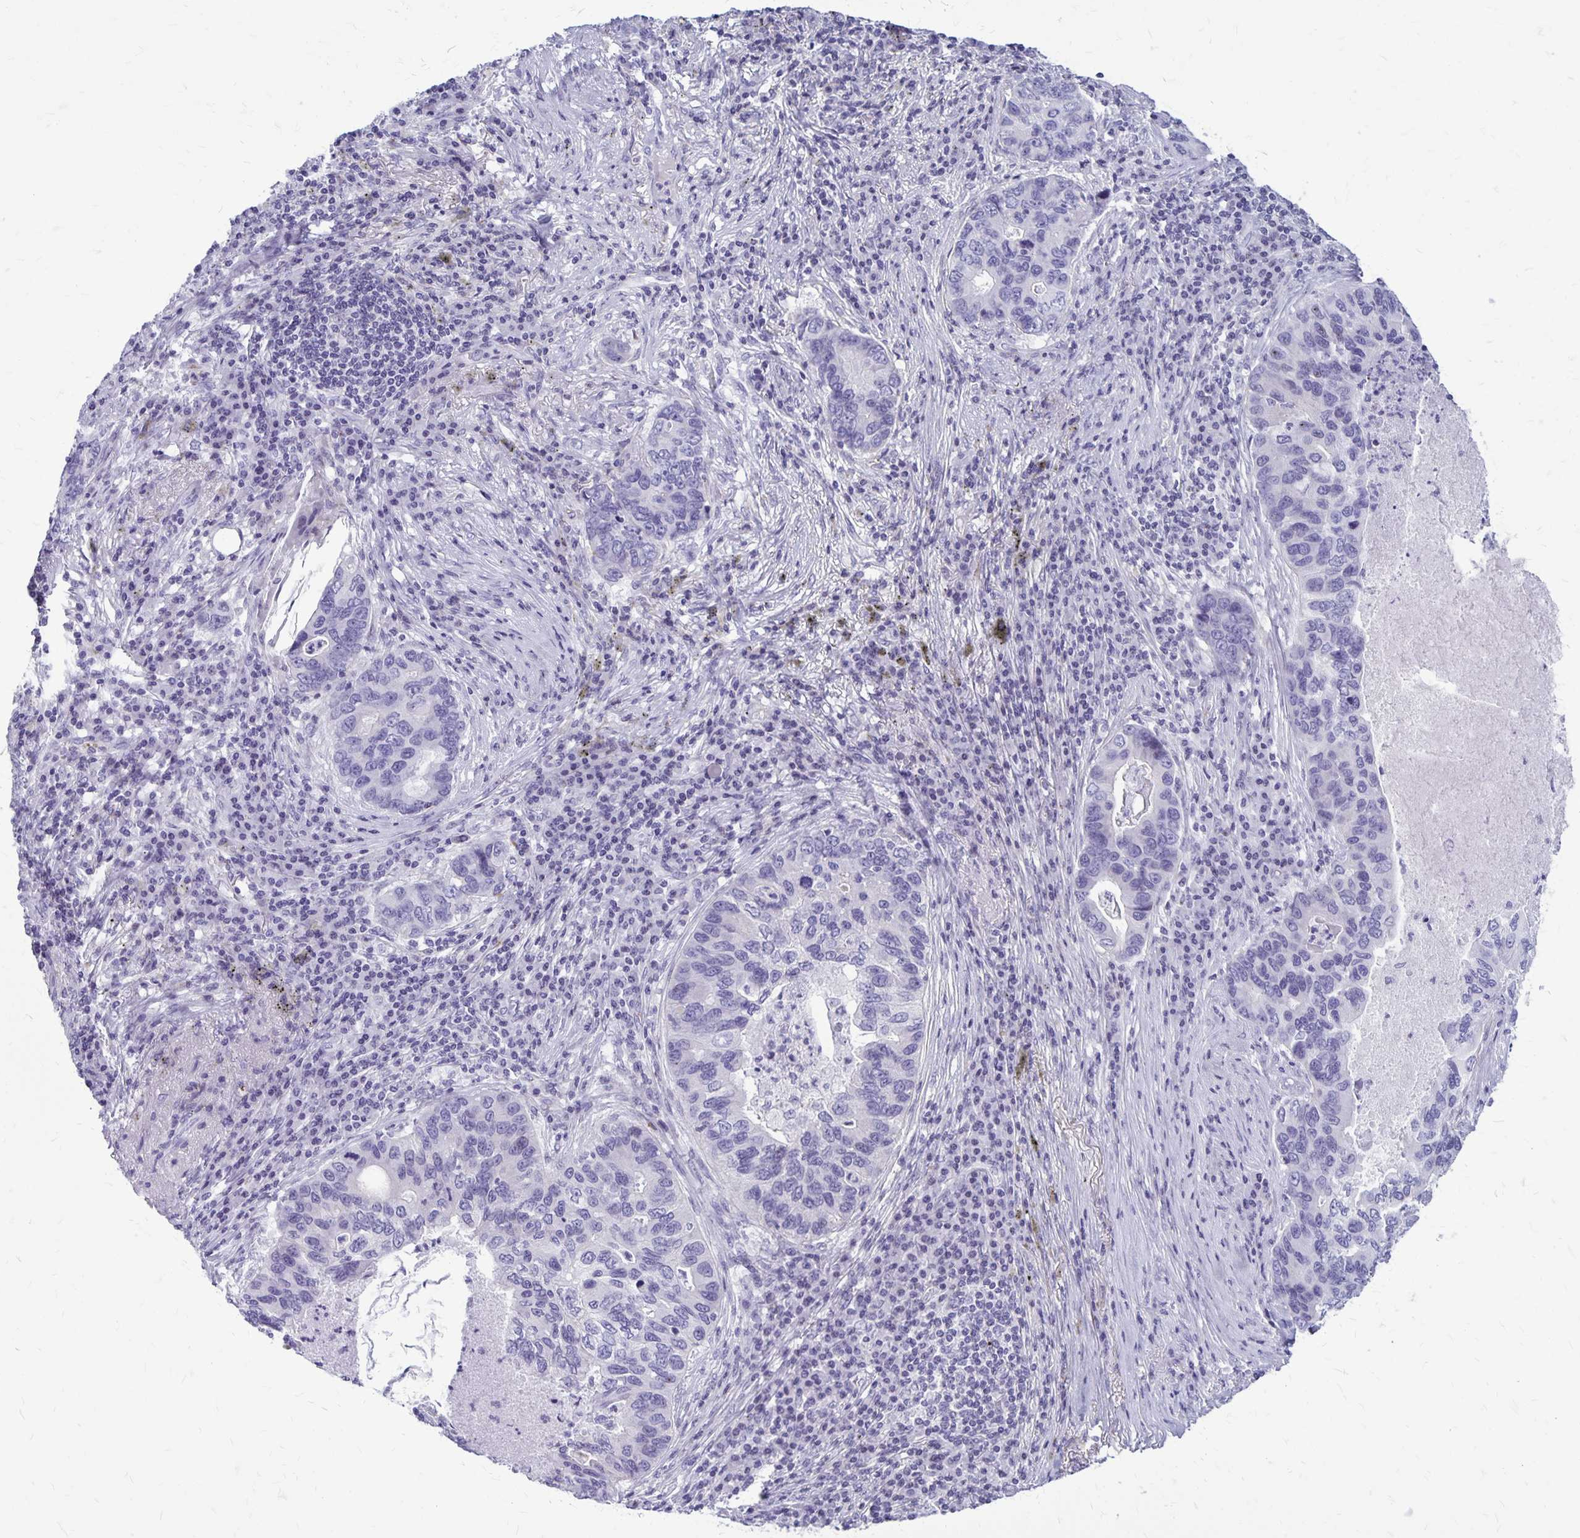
{"staining": {"intensity": "negative", "quantity": "none", "location": "none"}, "tissue": "lung cancer", "cell_type": "Tumor cells", "image_type": "cancer", "snomed": [{"axis": "morphology", "description": "Adenocarcinoma, NOS"}, {"axis": "morphology", "description": "Adenocarcinoma, metastatic, NOS"}, {"axis": "topography", "description": "Lymph node"}, {"axis": "topography", "description": "Lung"}], "caption": "The histopathology image displays no significant expression in tumor cells of lung metastatic adenocarcinoma.", "gene": "GP9", "patient": {"sex": "female", "age": 54}}